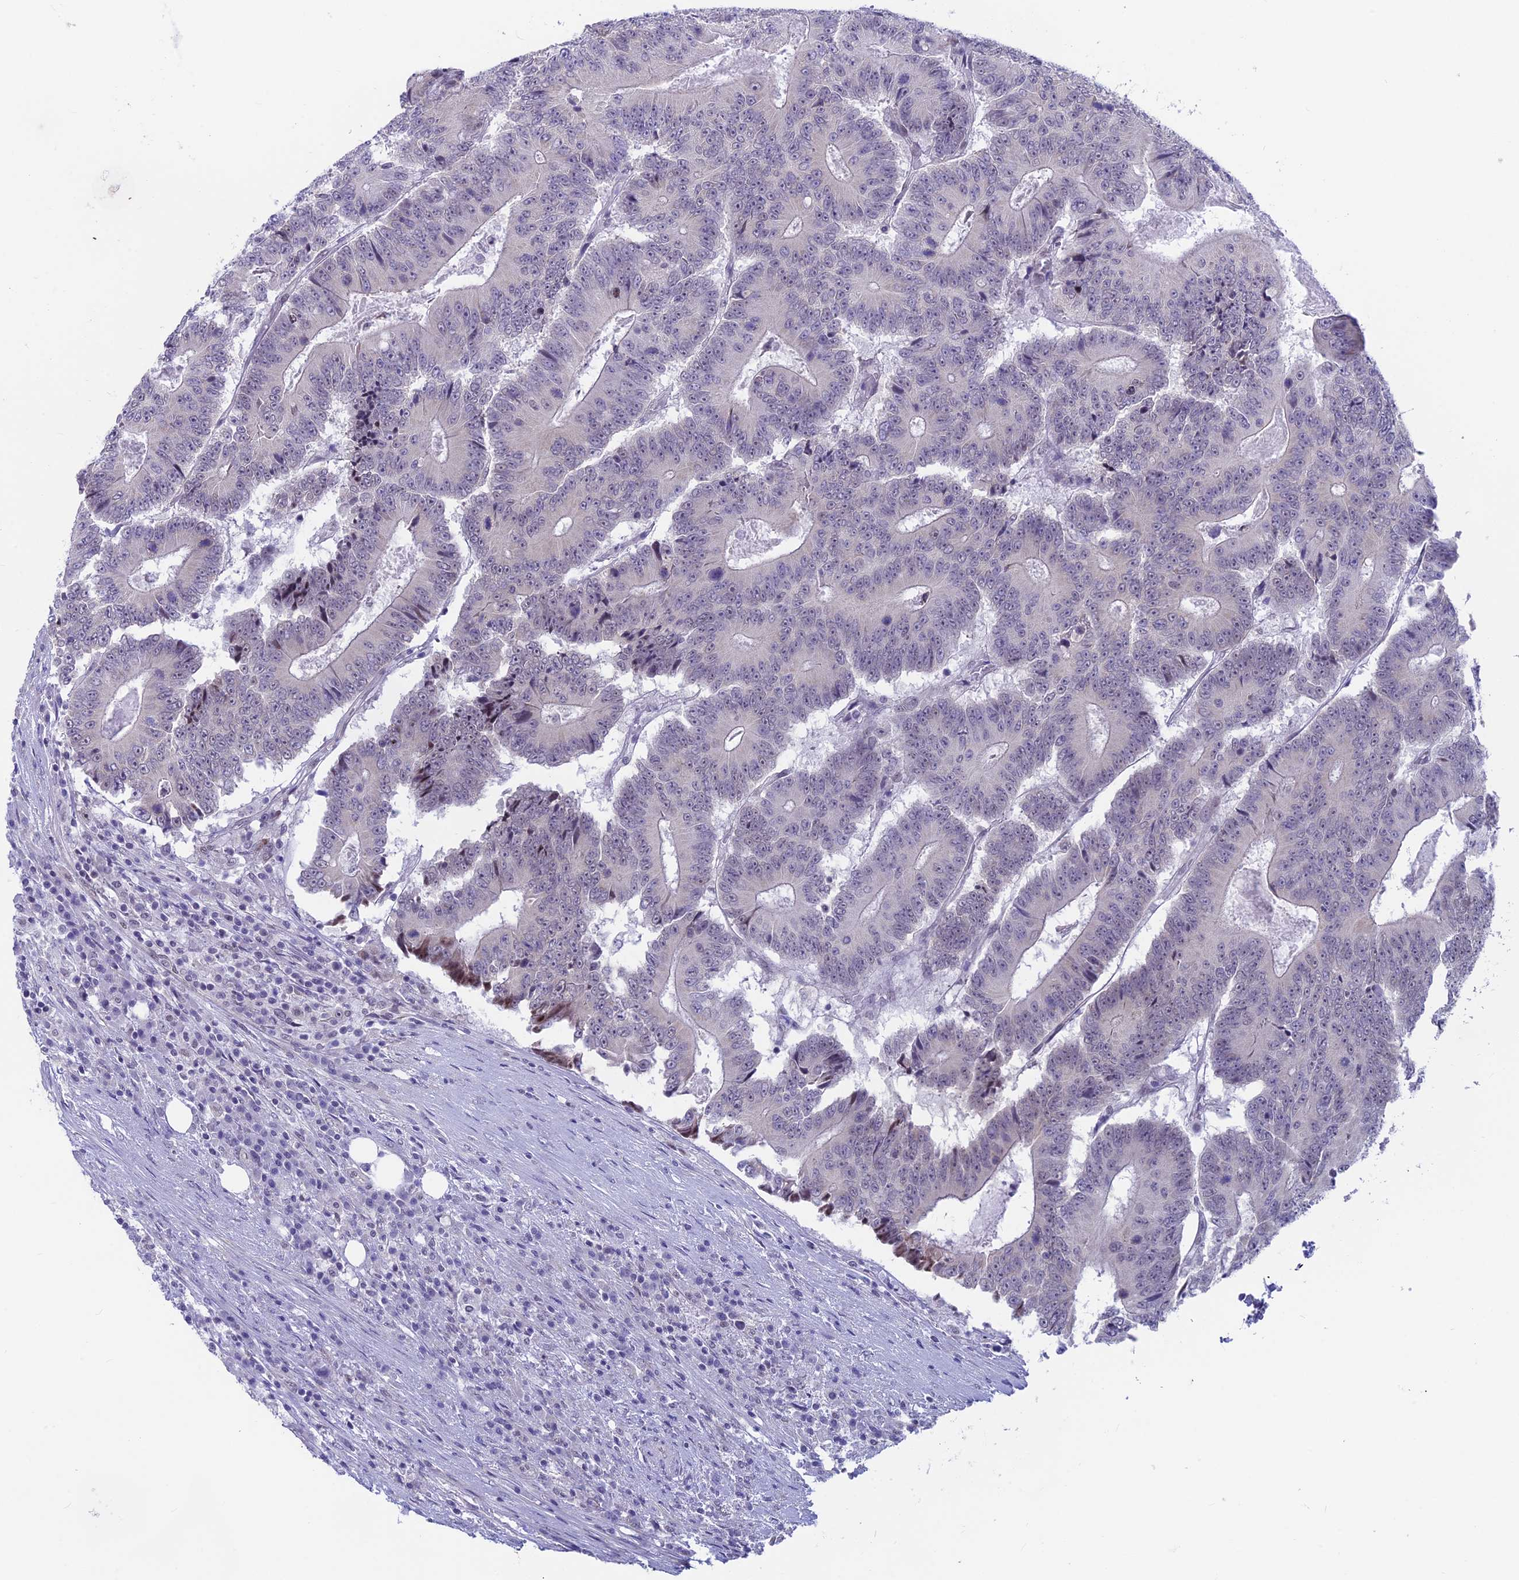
{"staining": {"intensity": "negative", "quantity": "none", "location": "none"}, "tissue": "colorectal cancer", "cell_type": "Tumor cells", "image_type": "cancer", "snomed": [{"axis": "morphology", "description": "Adenocarcinoma, NOS"}, {"axis": "topography", "description": "Colon"}], "caption": "There is no significant staining in tumor cells of colorectal cancer (adenocarcinoma).", "gene": "SRSF5", "patient": {"sex": "male", "age": 83}}